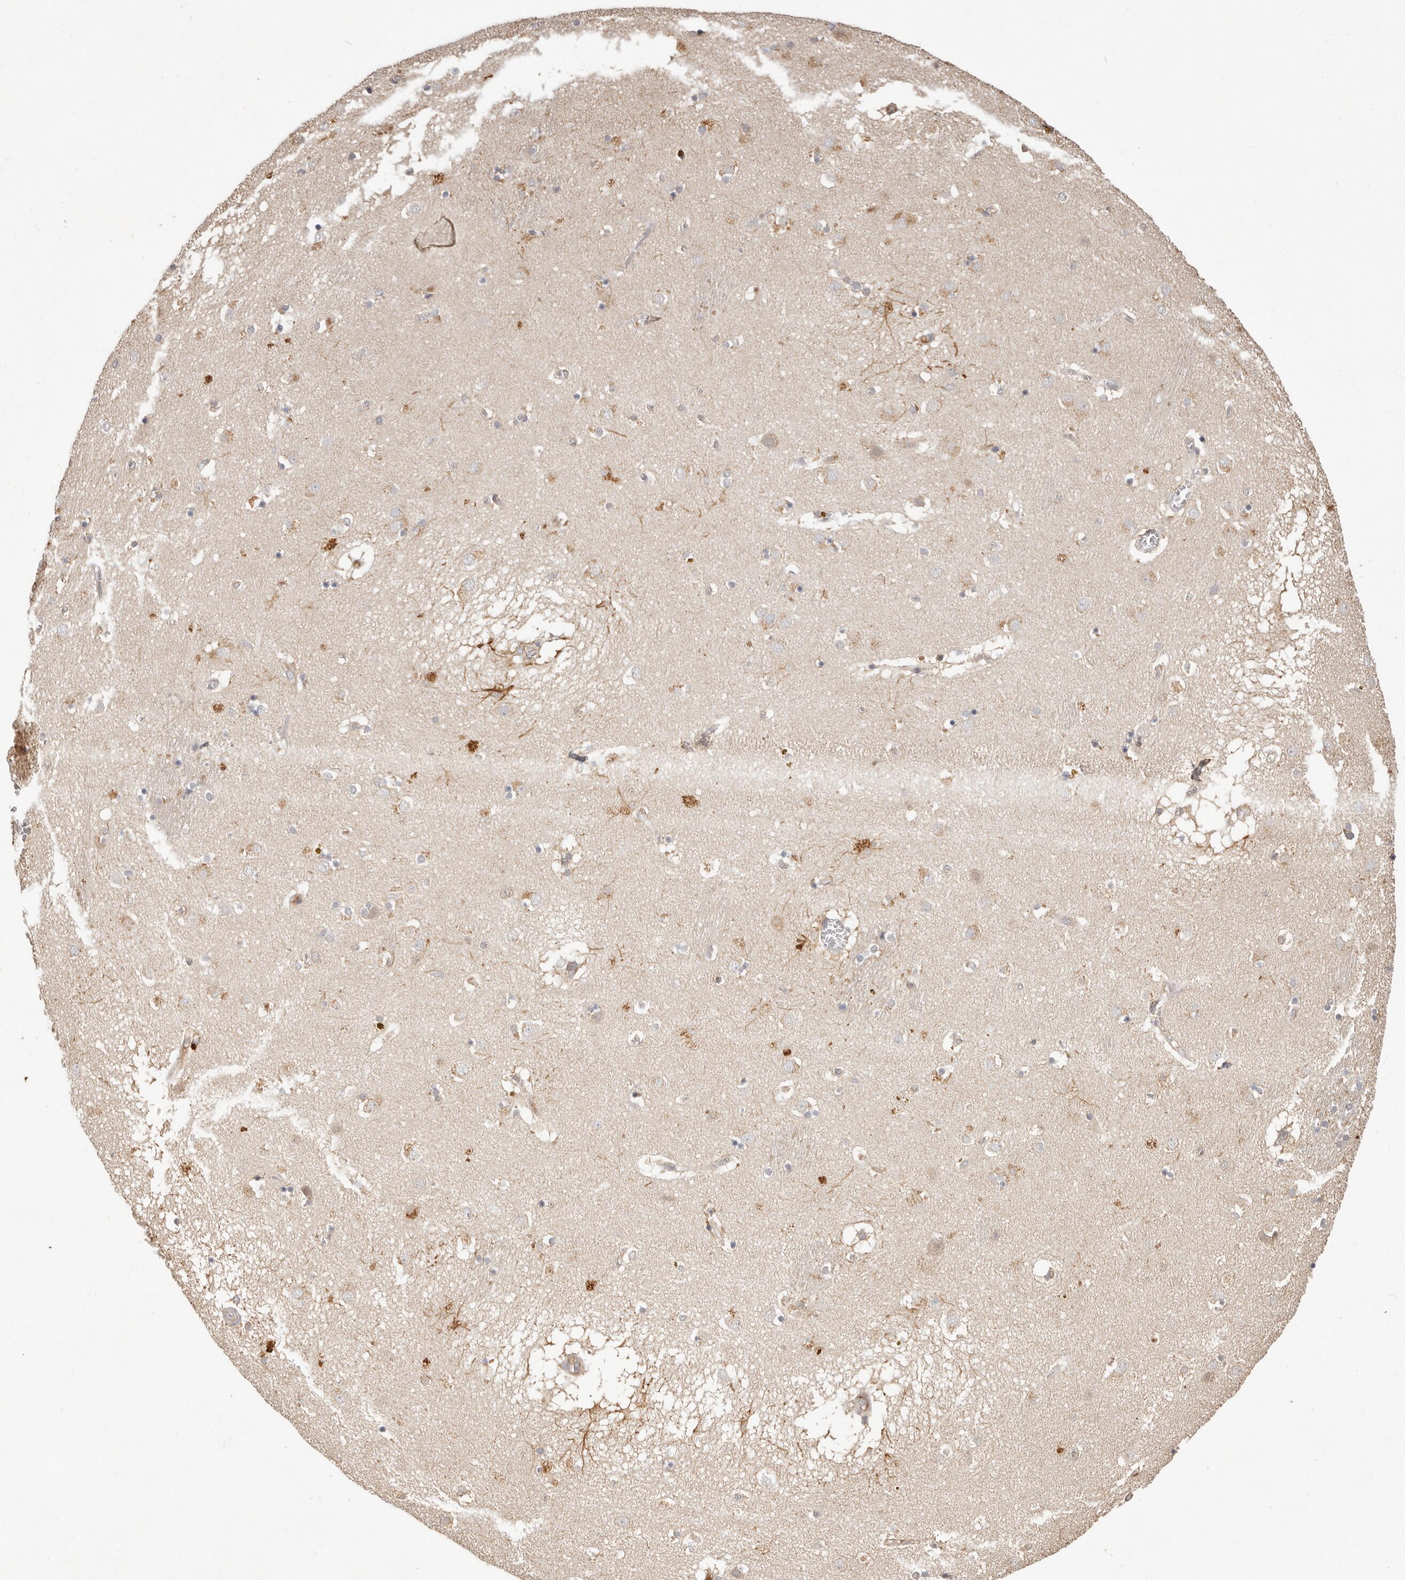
{"staining": {"intensity": "weak", "quantity": "<25%", "location": "cytoplasmic/membranous"}, "tissue": "caudate", "cell_type": "Glial cells", "image_type": "normal", "snomed": [{"axis": "morphology", "description": "Normal tissue, NOS"}, {"axis": "topography", "description": "Lateral ventricle wall"}], "caption": "Immunohistochemistry (IHC) of benign caudate exhibits no expression in glial cells.", "gene": "MTFR2", "patient": {"sex": "male", "age": 70}}